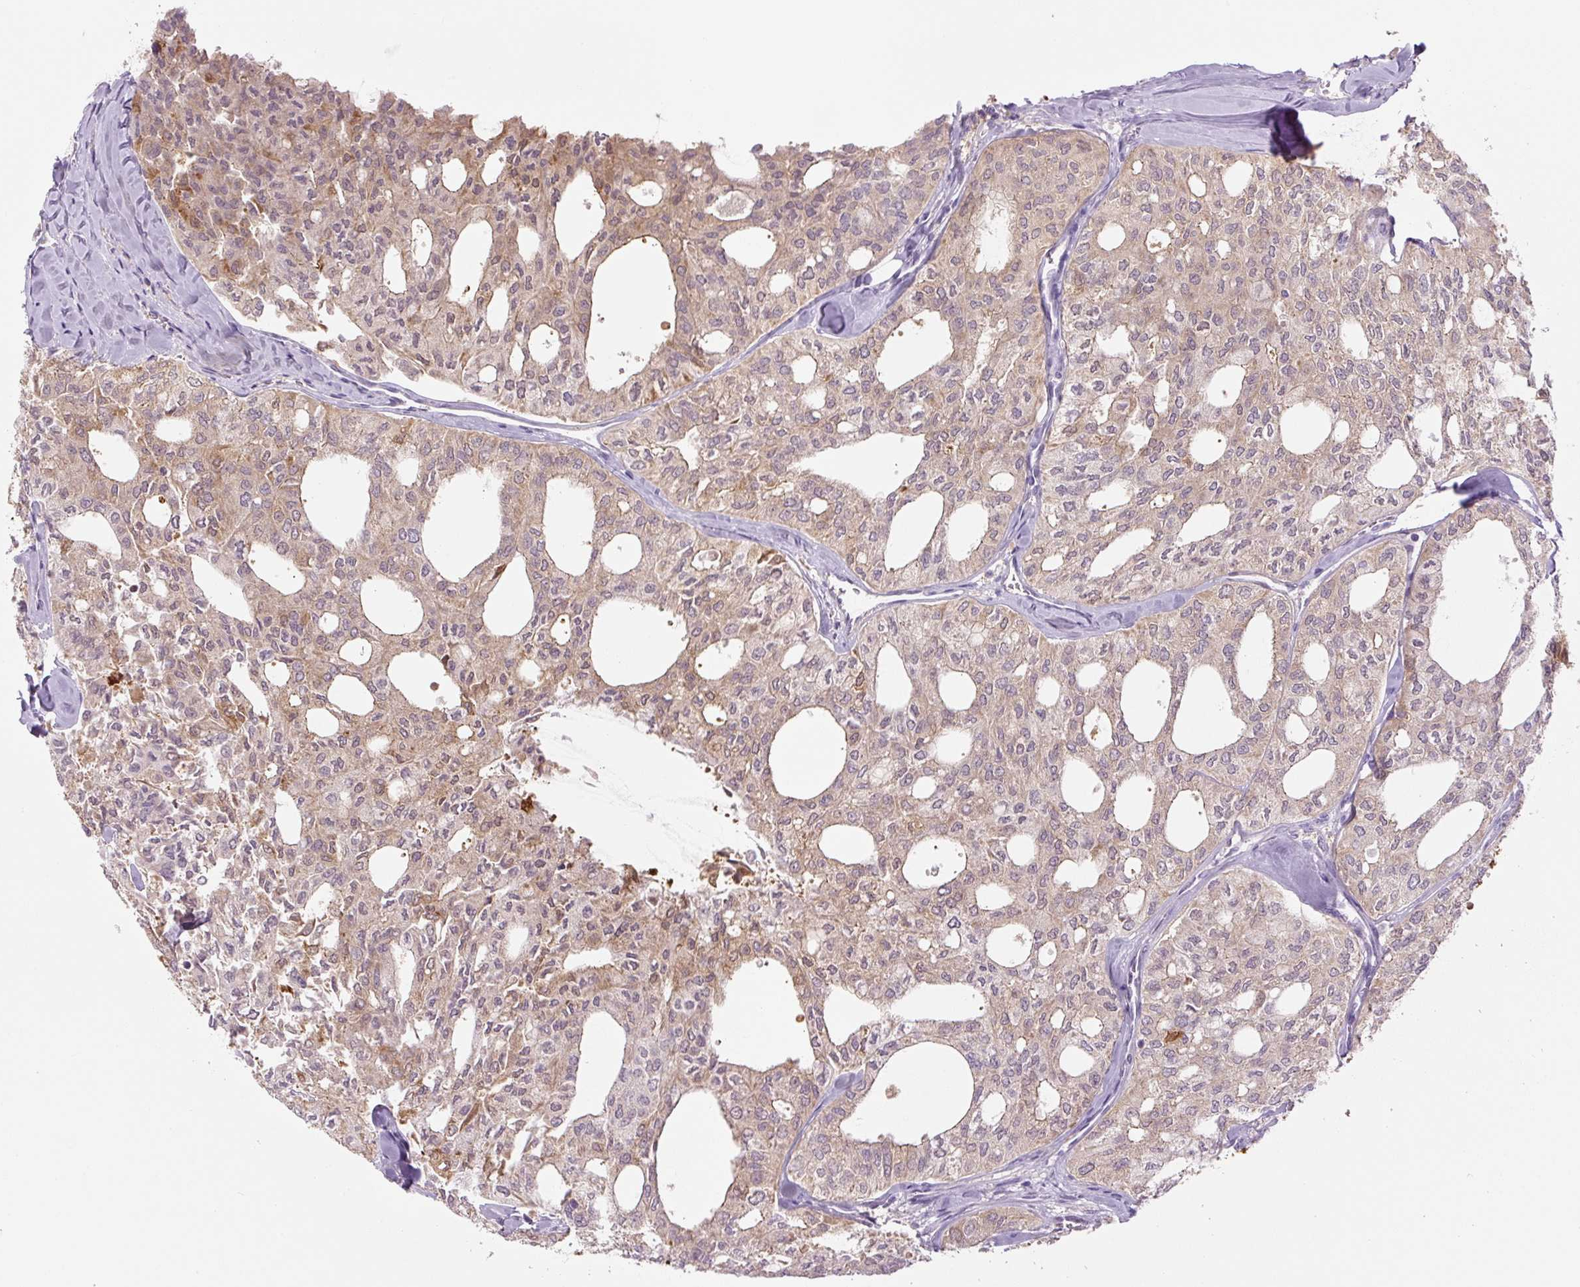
{"staining": {"intensity": "weak", "quantity": ">75%", "location": "cytoplasmic/membranous"}, "tissue": "thyroid cancer", "cell_type": "Tumor cells", "image_type": "cancer", "snomed": [{"axis": "morphology", "description": "Follicular adenoma carcinoma, NOS"}, {"axis": "topography", "description": "Thyroid gland"}], "caption": "Thyroid cancer (follicular adenoma carcinoma) tissue reveals weak cytoplasmic/membranous expression in about >75% of tumor cells, visualized by immunohistochemistry.", "gene": "SPSB2", "patient": {"sex": "male", "age": 75}}